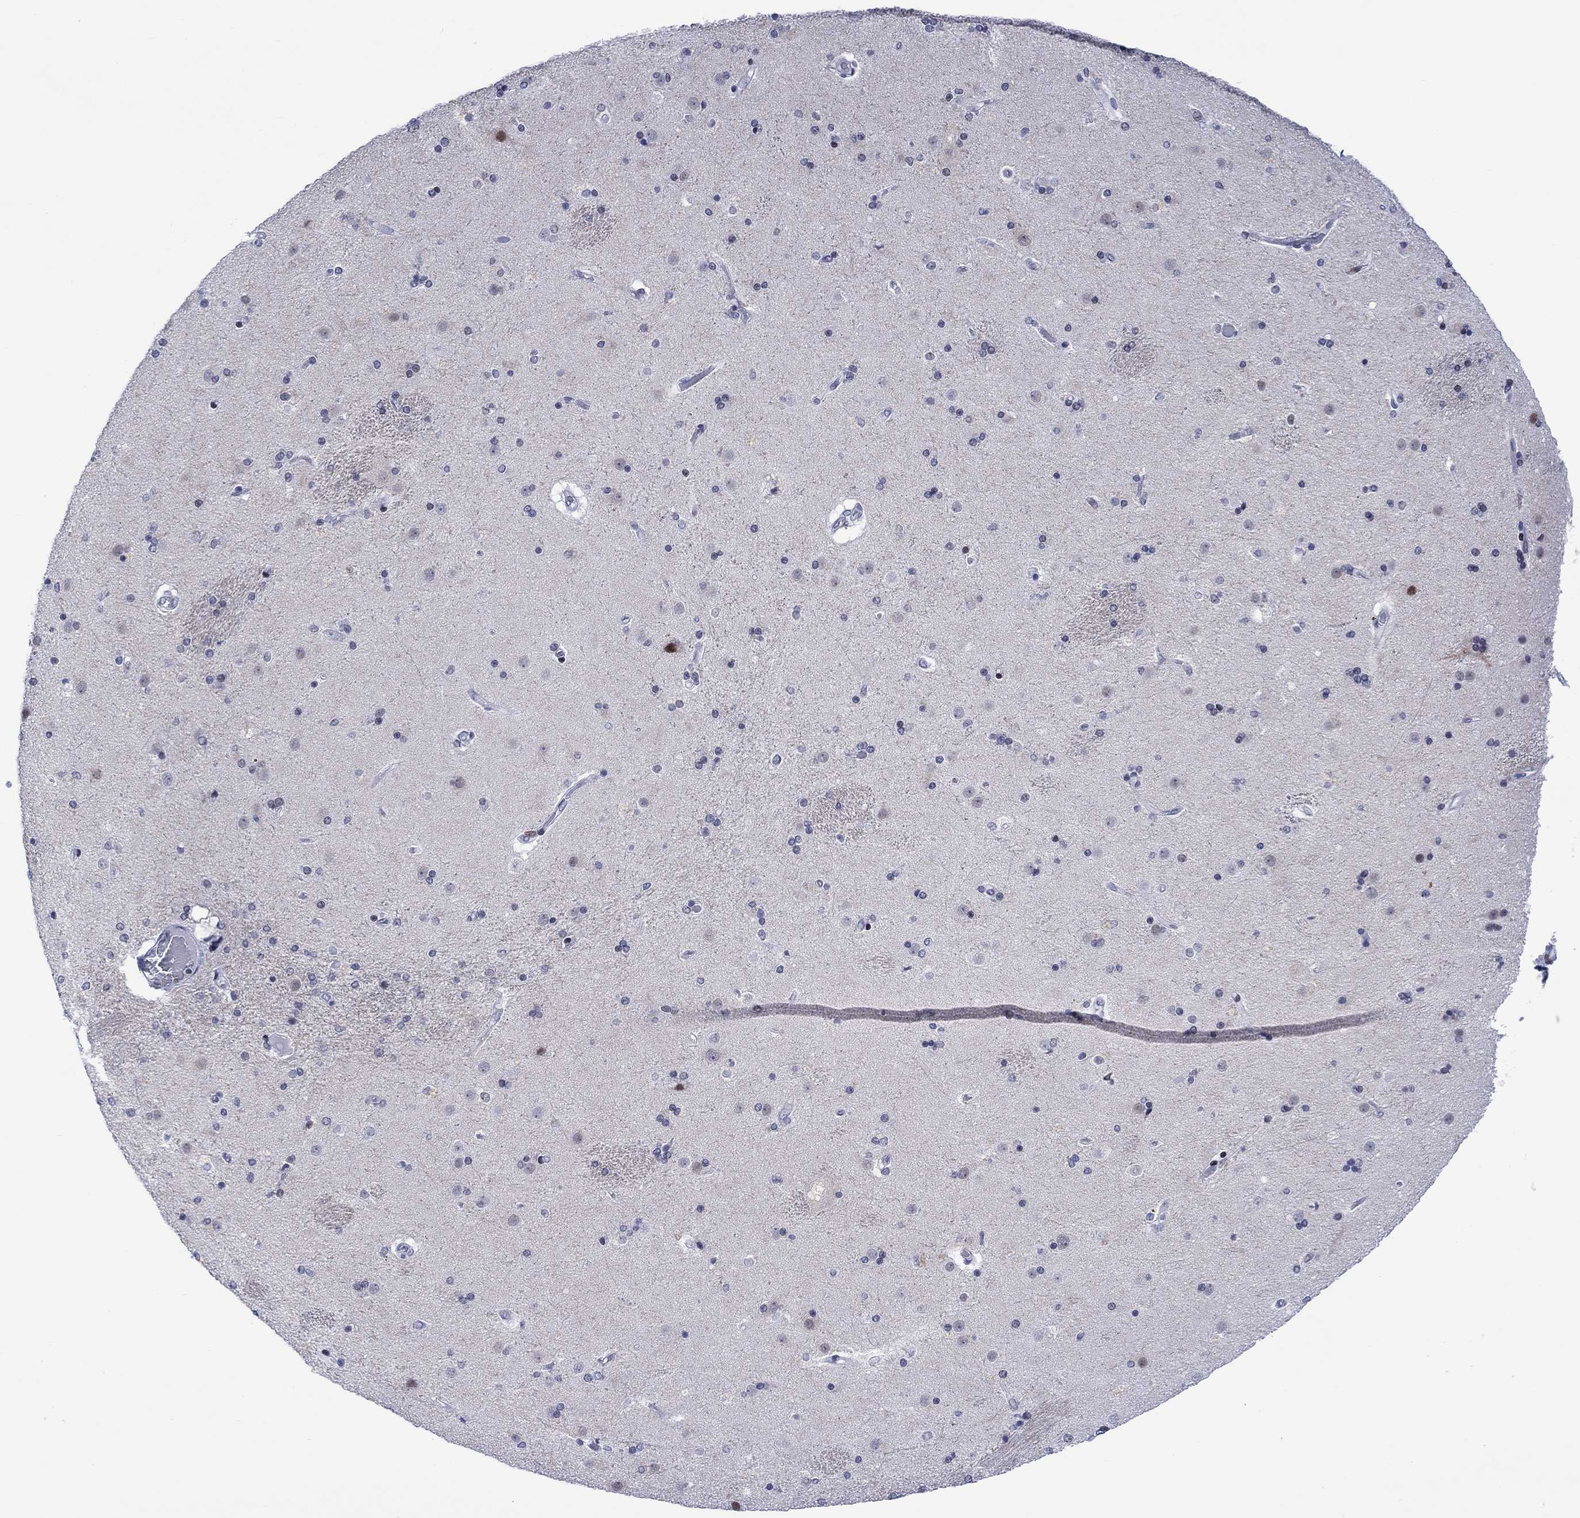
{"staining": {"intensity": "negative", "quantity": "none", "location": "none"}, "tissue": "caudate", "cell_type": "Glial cells", "image_type": "normal", "snomed": [{"axis": "morphology", "description": "Normal tissue, NOS"}, {"axis": "topography", "description": "Lateral ventricle wall"}], "caption": "IHC of benign caudate displays no expression in glial cells.", "gene": "CDCA2", "patient": {"sex": "female", "age": 71}}